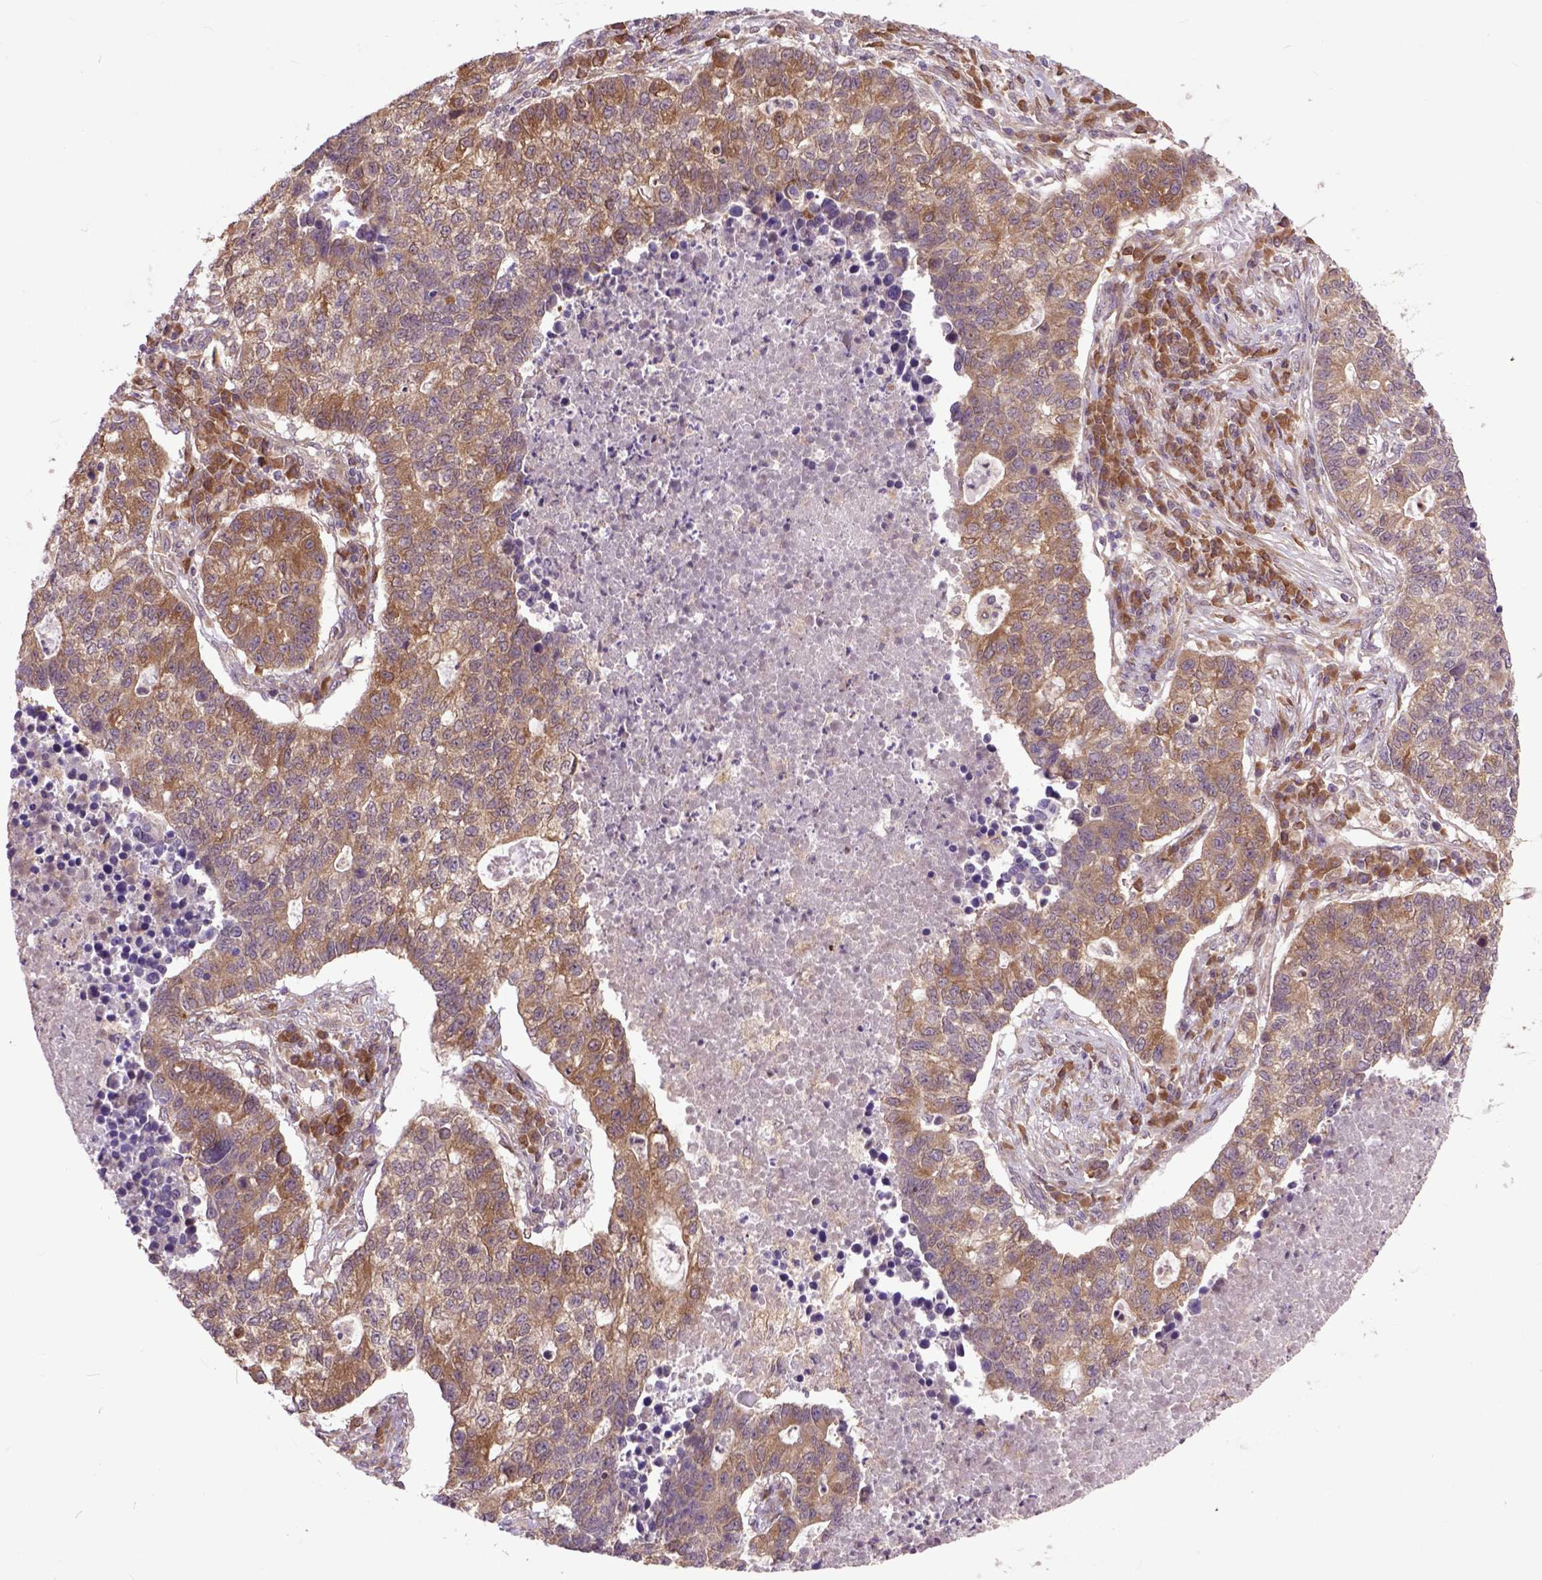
{"staining": {"intensity": "moderate", "quantity": ">75%", "location": "cytoplasmic/membranous"}, "tissue": "lung cancer", "cell_type": "Tumor cells", "image_type": "cancer", "snomed": [{"axis": "morphology", "description": "Adenocarcinoma, NOS"}, {"axis": "topography", "description": "Lung"}], "caption": "The immunohistochemical stain shows moderate cytoplasmic/membranous staining in tumor cells of adenocarcinoma (lung) tissue.", "gene": "ARL1", "patient": {"sex": "male", "age": 57}}